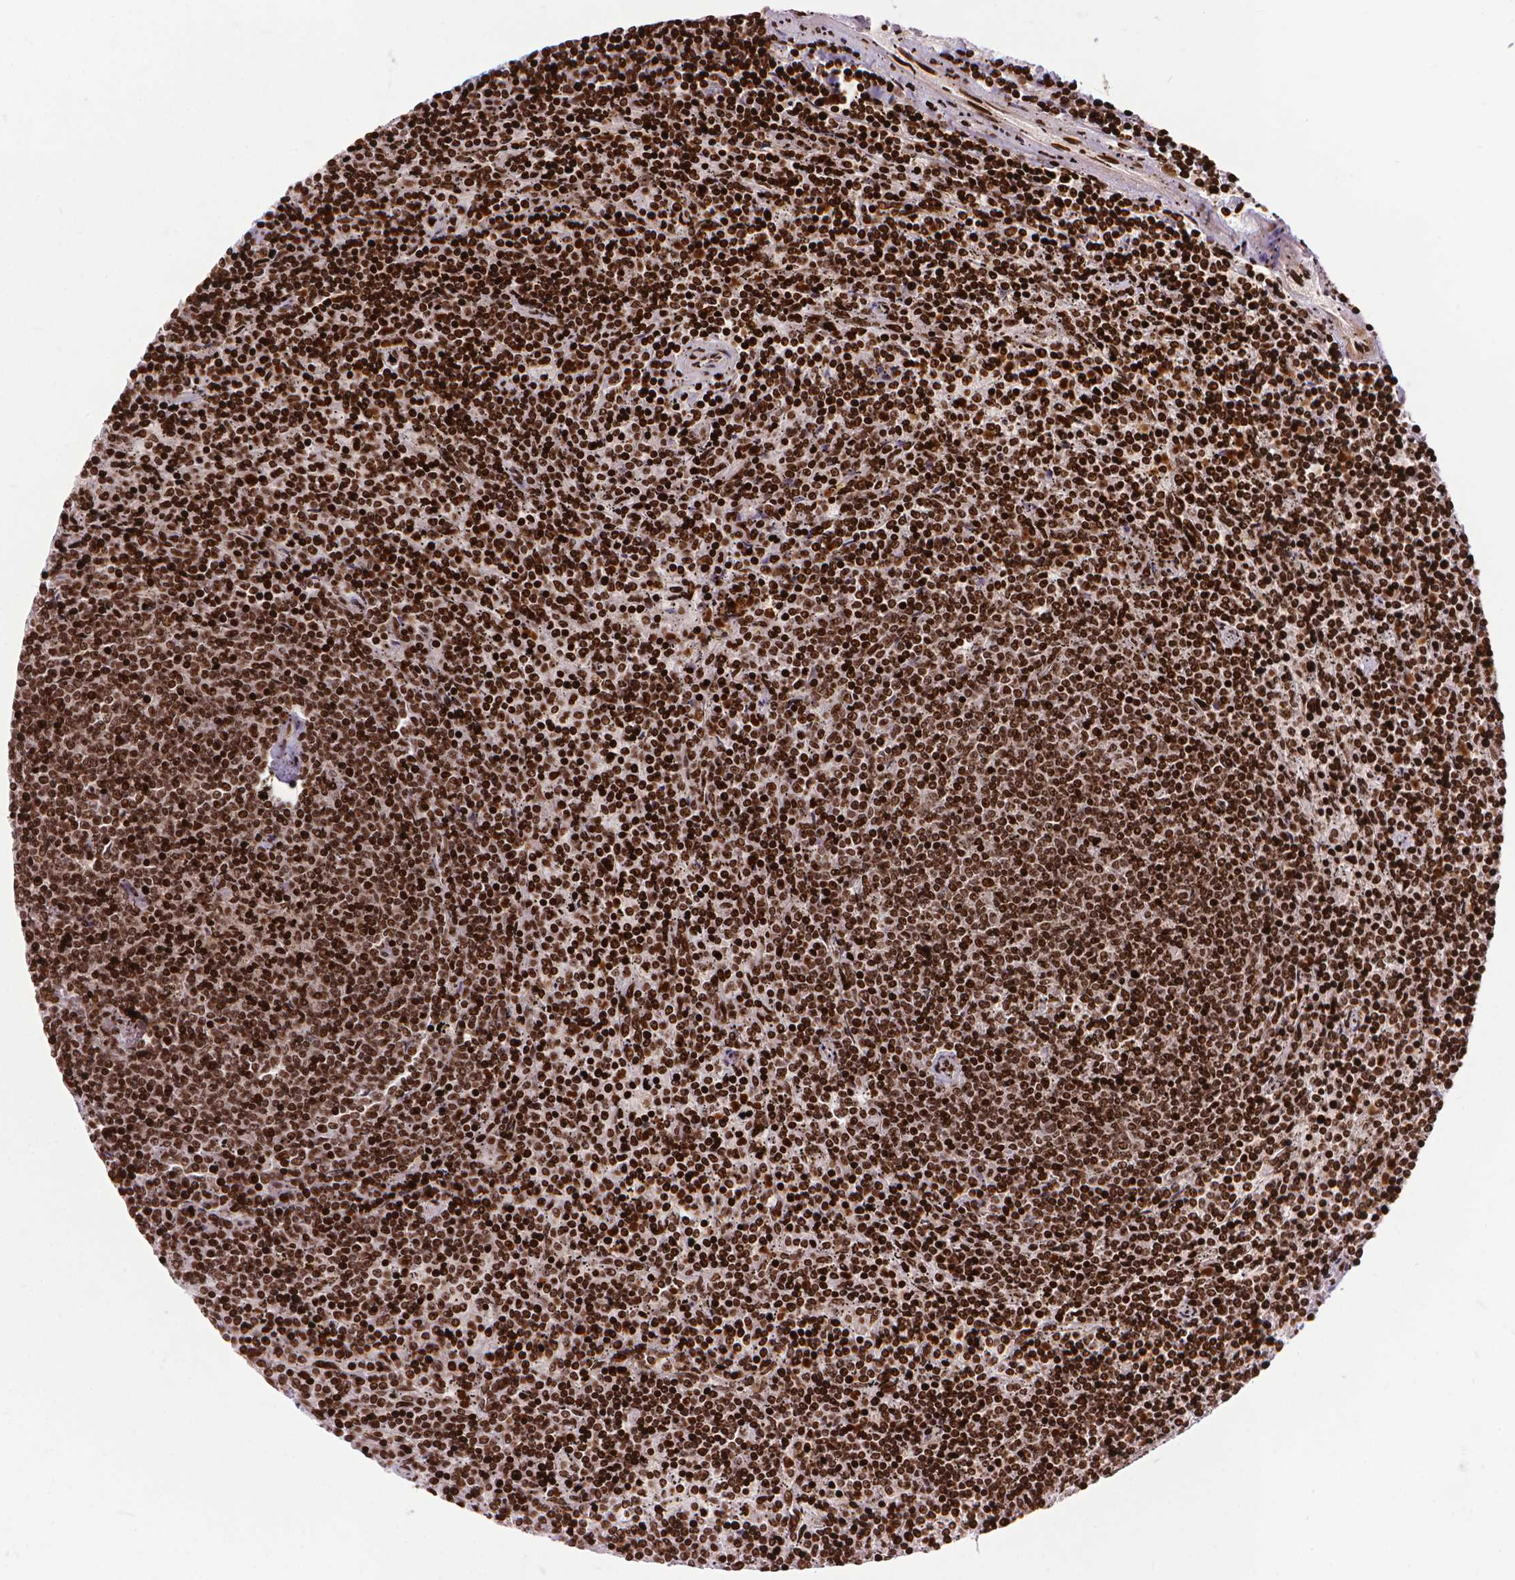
{"staining": {"intensity": "strong", "quantity": ">75%", "location": "nuclear"}, "tissue": "lymphoma", "cell_type": "Tumor cells", "image_type": "cancer", "snomed": [{"axis": "morphology", "description": "Malignant lymphoma, non-Hodgkin's type, Low grade"}, {"axis": "topography", "description": "Spleen"}], "caption": "Brown immunohistochemical staining in low-grade malignant lymphoma, non-Hodgkin's type demonstrates strong nuclear expression in about >75% of tumor cells.", "gene": "AMER1", "patient": {"sex": "female", "age": 50}}